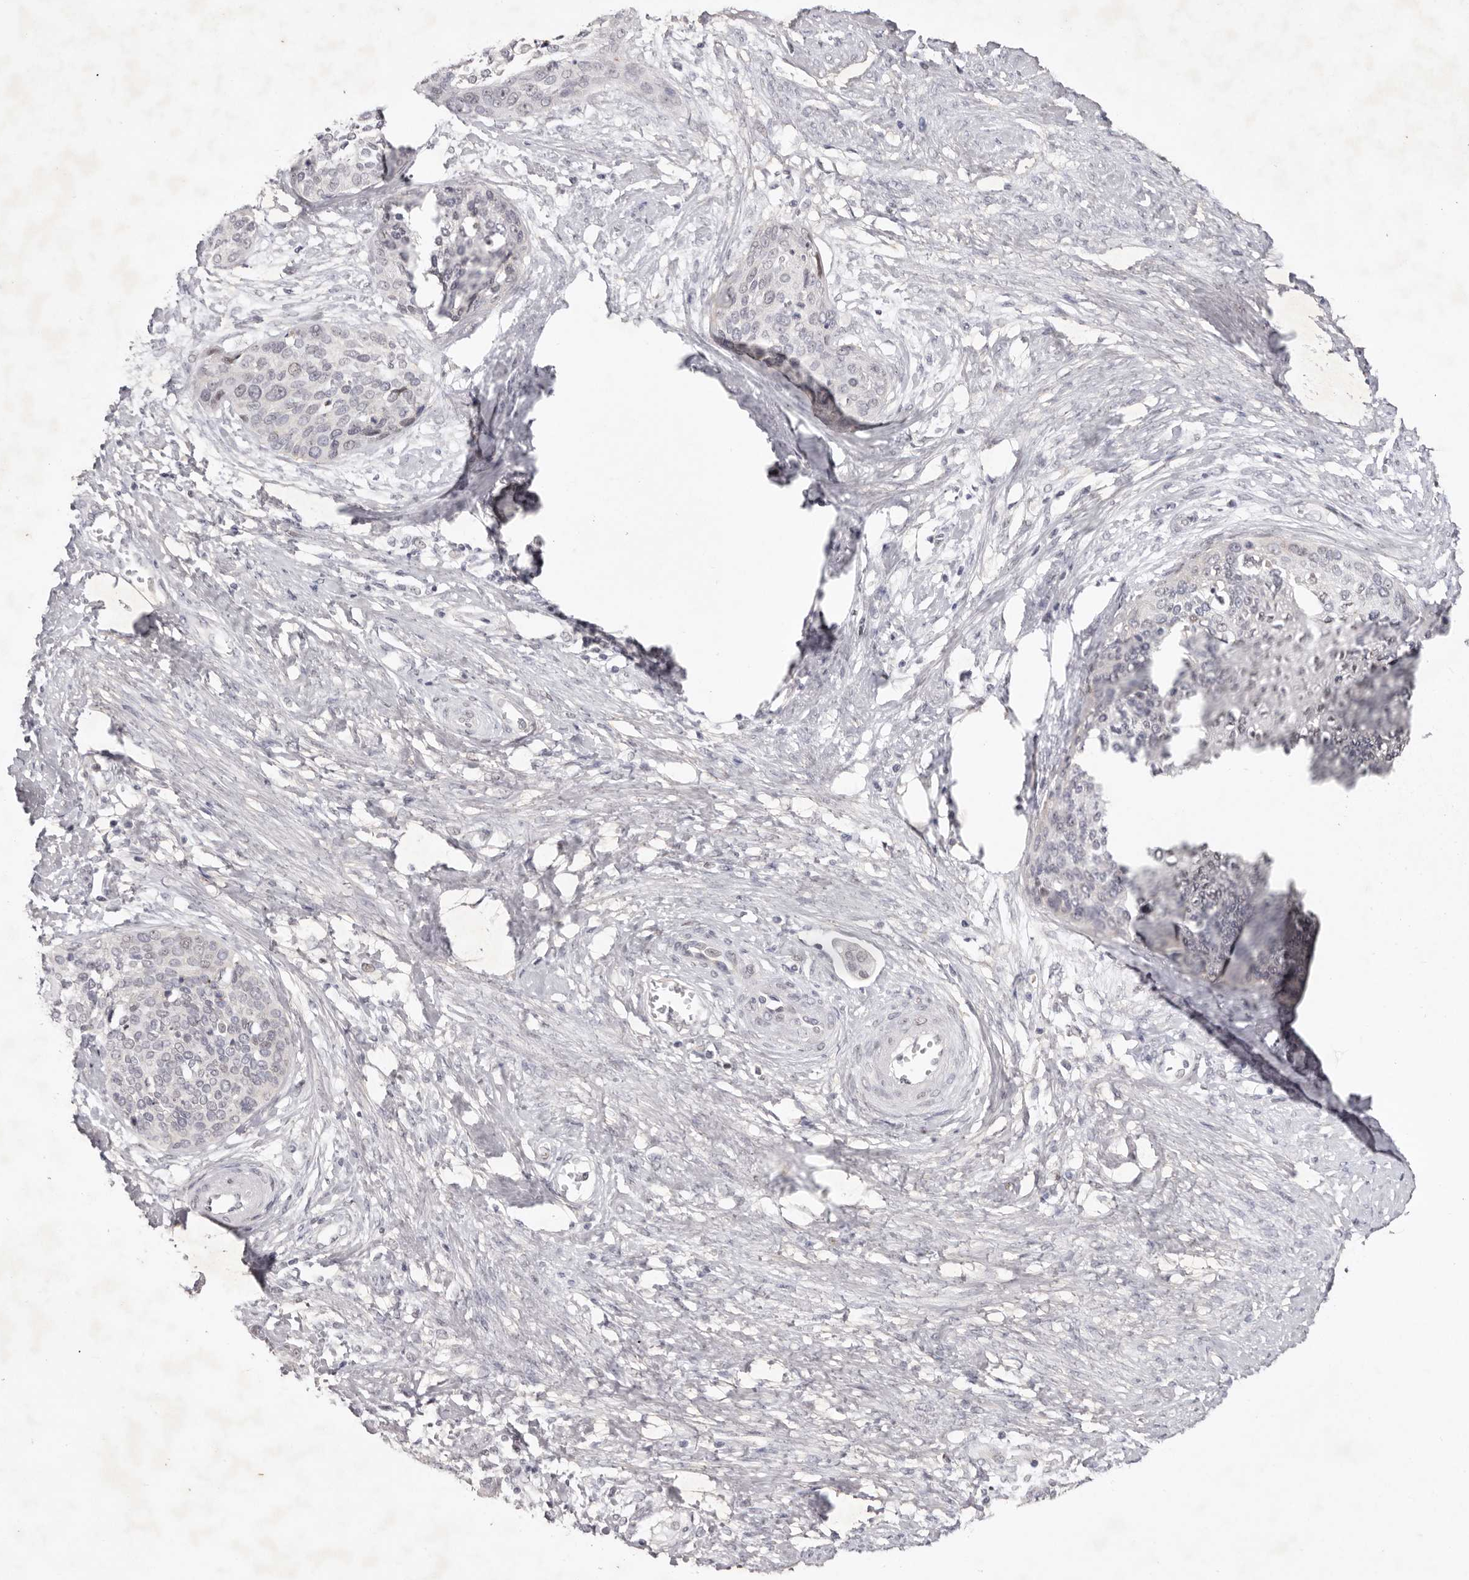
{"staining": {"intensity": "negative", "quantity": "none", "location": "none"}, "tissue": "cervical cancer", "cell_type": "Tumor cells", "image_type": "cancer", "snomed": [{"axis": "morphology", "description": "Squamous cell carcinoma, NOS"}, {"axis": "topography", "description": "Cervix"}], "caption": "This photomicrograph is of cervical squamous cell carcinoma stained with immunohistochemistry (IHC) to label a protein in brown with the nuclei are counter-stained blue. There is no staining in tumor cells.", "gene": "TADA1", "patient": {"sex": "female", "age": 37}}